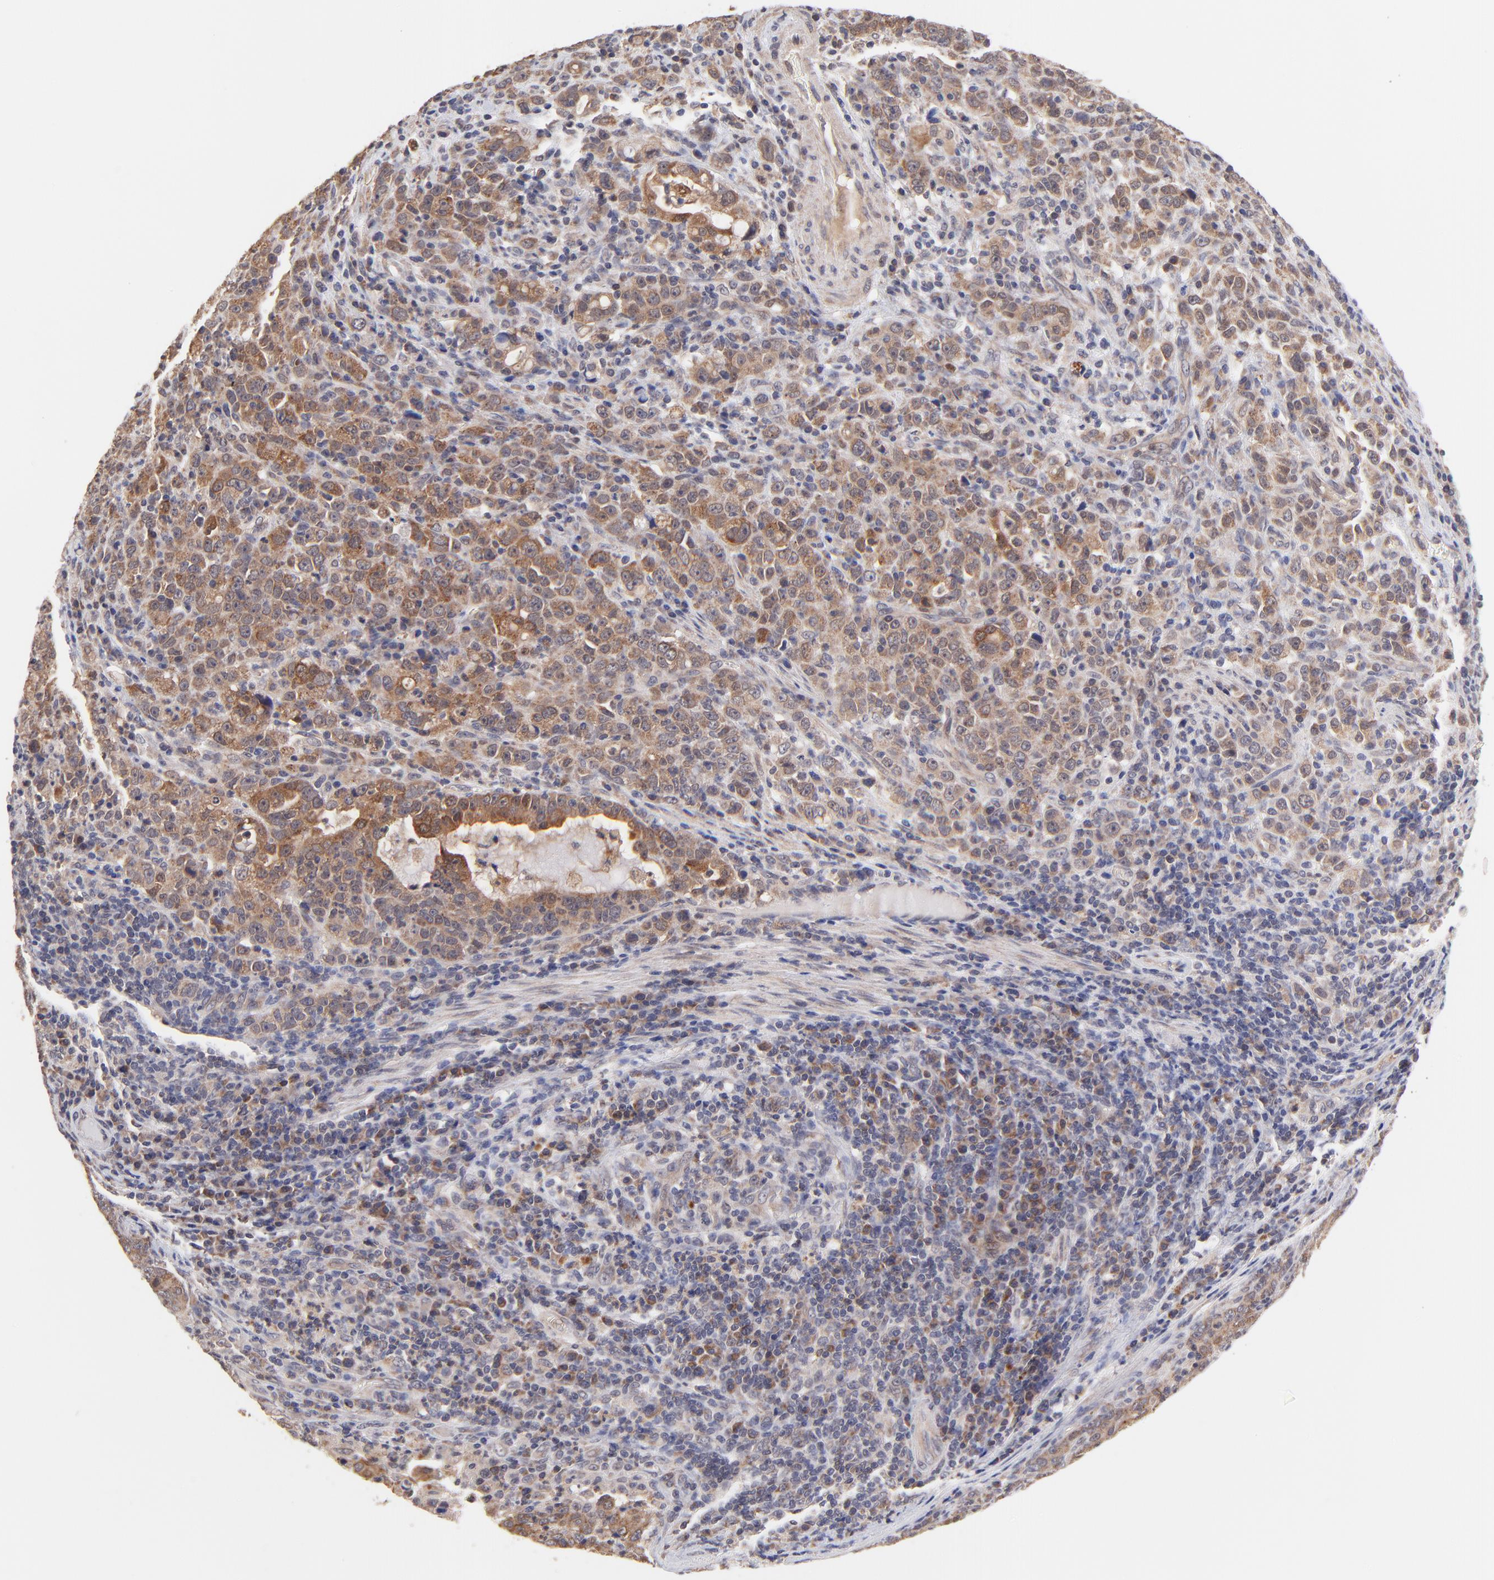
{"staining": {"intensity": "strong", "quantity": ">75%", "location": "cytoplasmic/membranous"}, "tissue": "stomach cancer", "cell_type": "Tumor cells", "image_type": "cancer", "snomed": [{"axis": "morphology", "description": "Adenocarcinoma, NOS"}, {"axis": "topography", "description": "Stomach, upper"}], "caption": "Tumor cells reveal high levels of strong cytoplasmic/membranous positivity in approximately >75% of cells in human stomach cancer. (DAB (3,3'-diaminobenzidine) IHC with brightfield microscopy, high magnification).", "gene": "BAIAP2L2", "patient": {"sex": "female", "age": 50}}